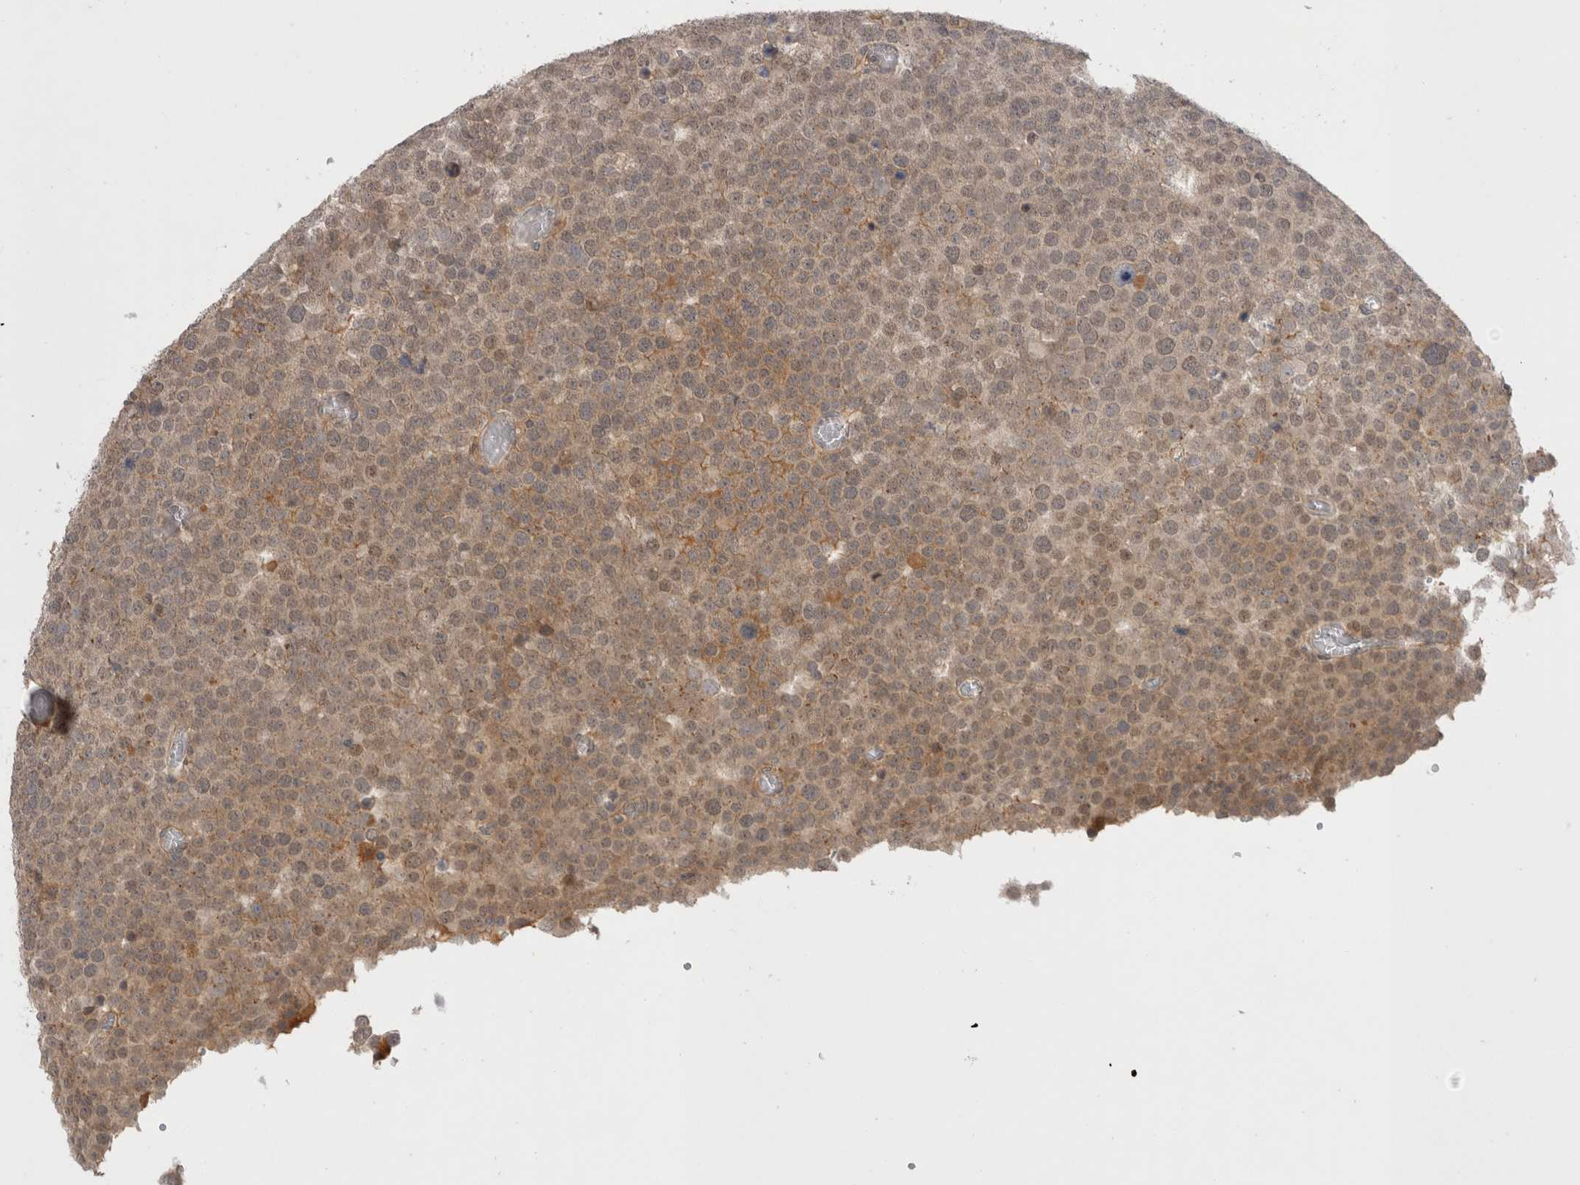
{"staining": {"intensity": "weak", "quantity": ">75%", "location": "cytoplasmic/membranous"}, "tissue": "testis cancer", "cell_type": "Tumor cells", "image_type": "cancer", "snomed": [{"axis": "morphology", "description": "Seminoma, NOS"}, {"axis": "topography", "description": "Testis"}], "caption": "This is a histology image of IHC staining of testis cancer, which shows weak expression in the cytoplasmic/membranous of tumor cells.", "gene": "PLEKHM1", "patient": {"sex": "male", "age": 71}}